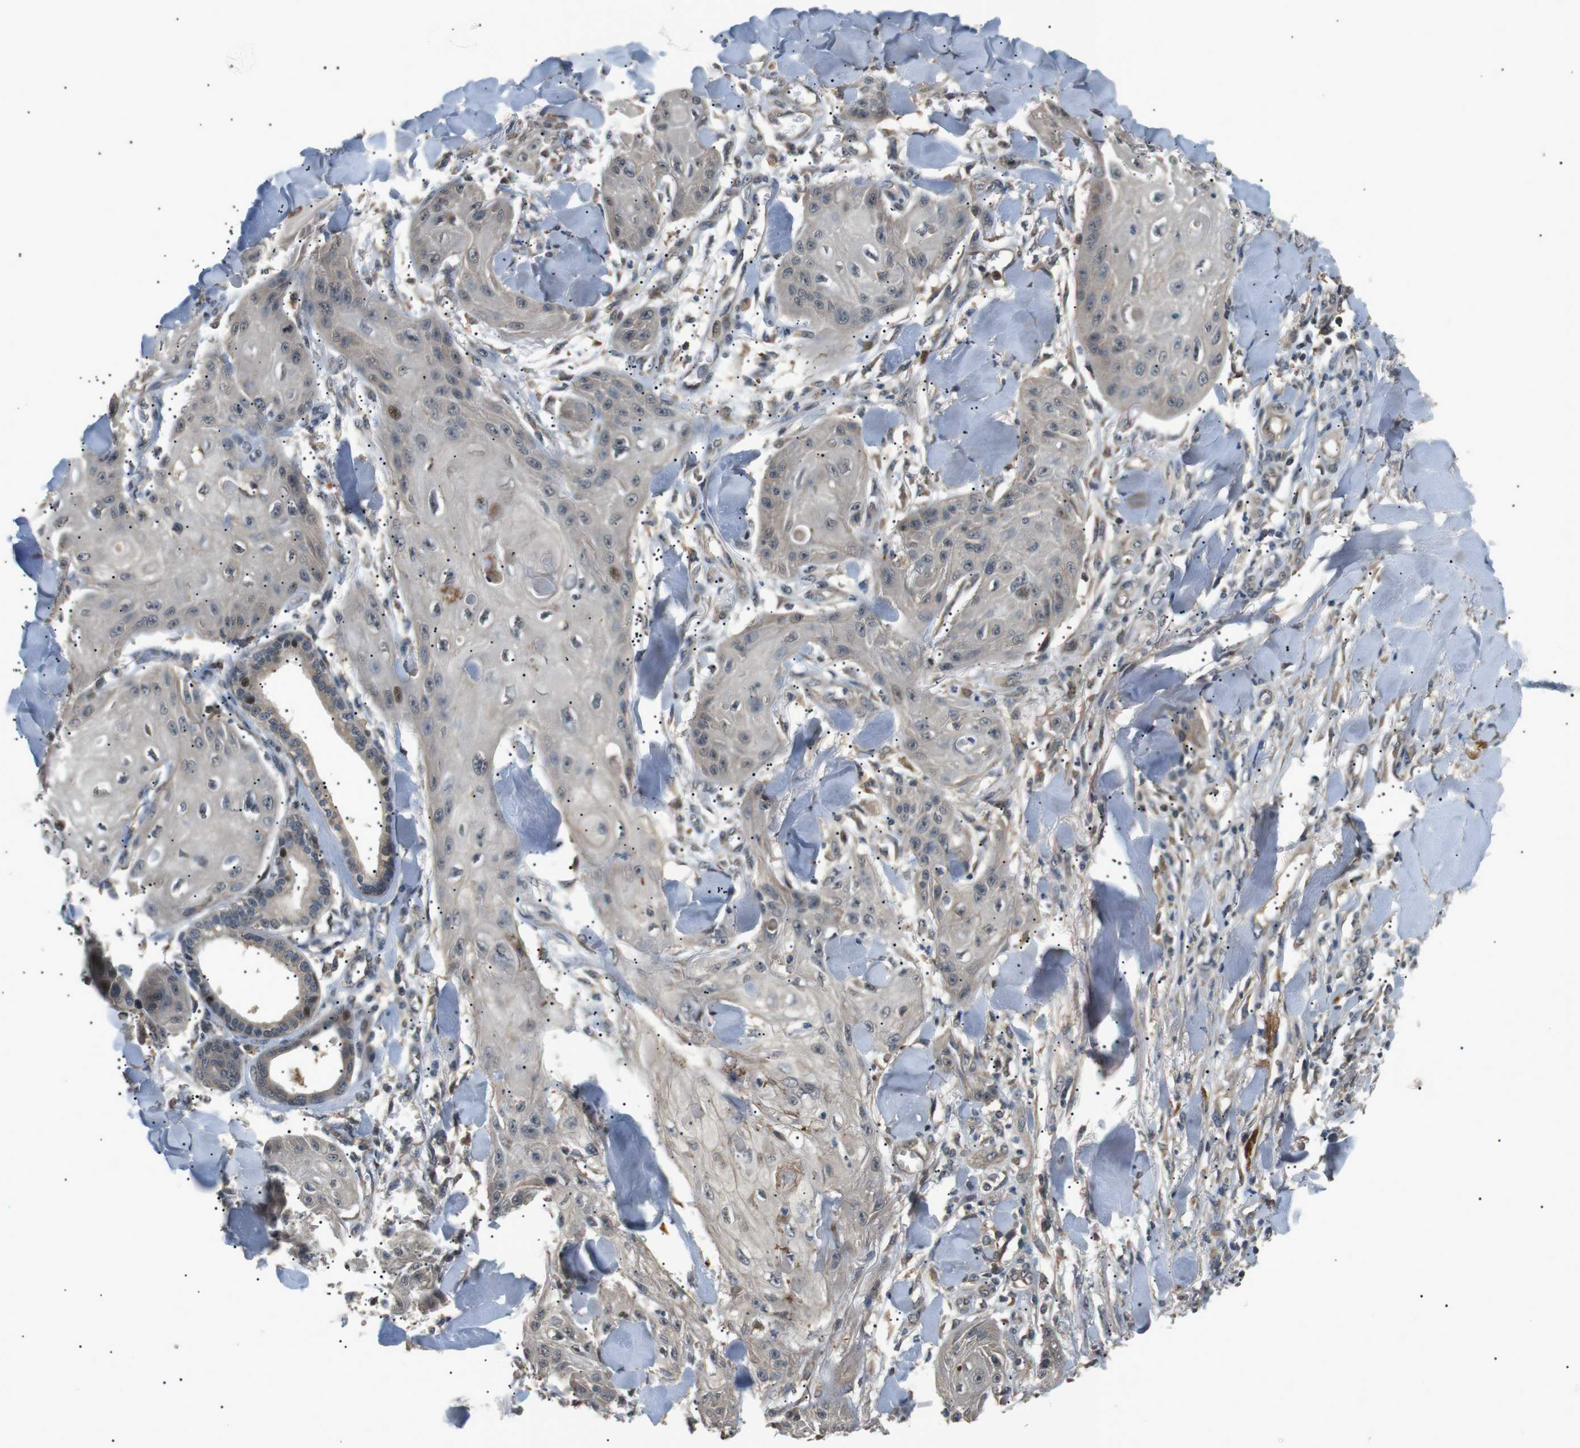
{"staining": {"intensity": "negative", "quantity": "none", "location": "none"}, "tissue": "skin cancer", "cell_type": "Tumor cells", "image_type": "cancer", "snomed": [{"axis": "morphology", "description": "Squamous cell carcinoma, NOS"}, {"axis": "topography", "description": "Skin"}], "caption": "The immunohistochemistry micrograph has no significant positivity in tumor cells of skin cancer (squamous cell carcinoma) tissue. (Stains: DAB (3,3'-diaminobenzidine) immunohistochemistry with hematoxylin counter stain, Microscopy: brightfield microscopy at high magnification).", "gene": "HSPA13", "patient": {"sex": "male", "age": 74}}